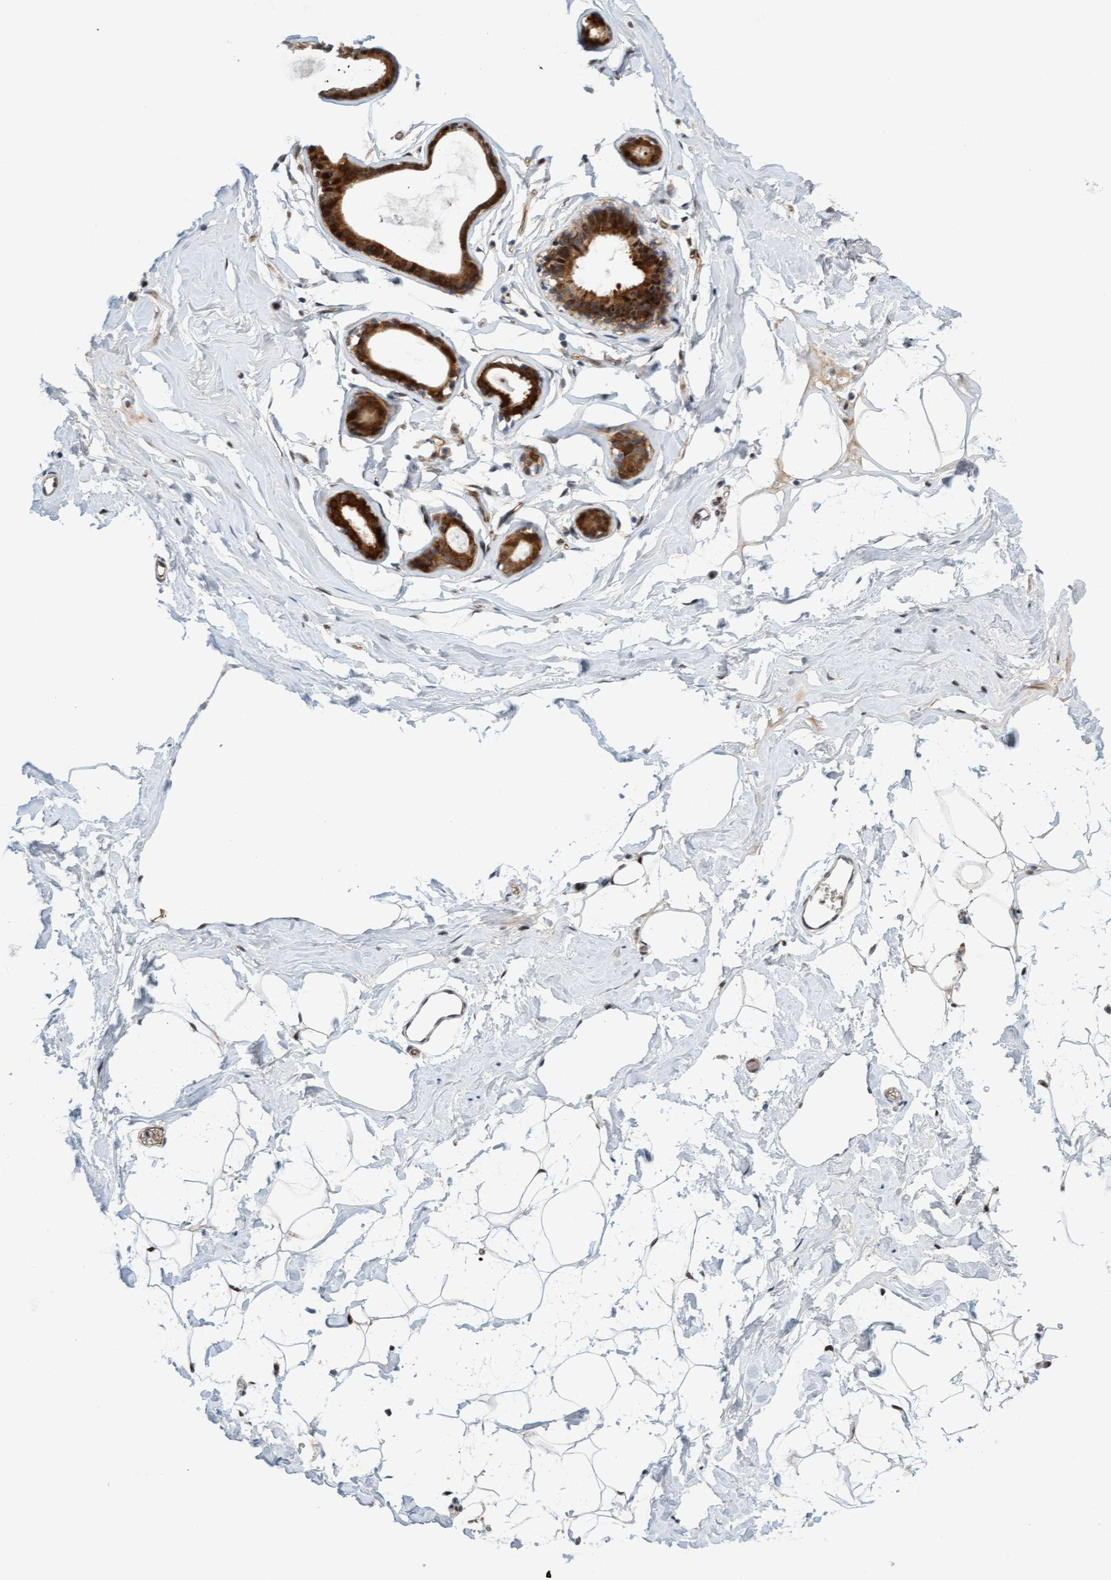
{"staining": {"intensity": "moderate", "quantity": "25%-75%", "location": "cytoplasmic/membranous"}, "tissue": "adipose tissue", "cell_type": "Adipocytes", "image_type": "normal", "snomed": [{"axis": "morphology", "description": "Normal tissue, NOS"}, {"axis": "morphology", "description": "Fibrosis, NOS"}, {"axis": "topography", "description": "Breast"}, {"axis": "topography", "description": "Adipose tissue"}], "caption": "Normal adipose tissue demonstrates moderate cytoplasmic/membranous expression in approximately 25%-75% of adipocytes (Stains: DAB in brown, nuclei in blue, Microscopy: brightfield microscopy at high magnification)..", "gene": "EIF4EBP1", "patient": {"sex": "female", "age": 39}}